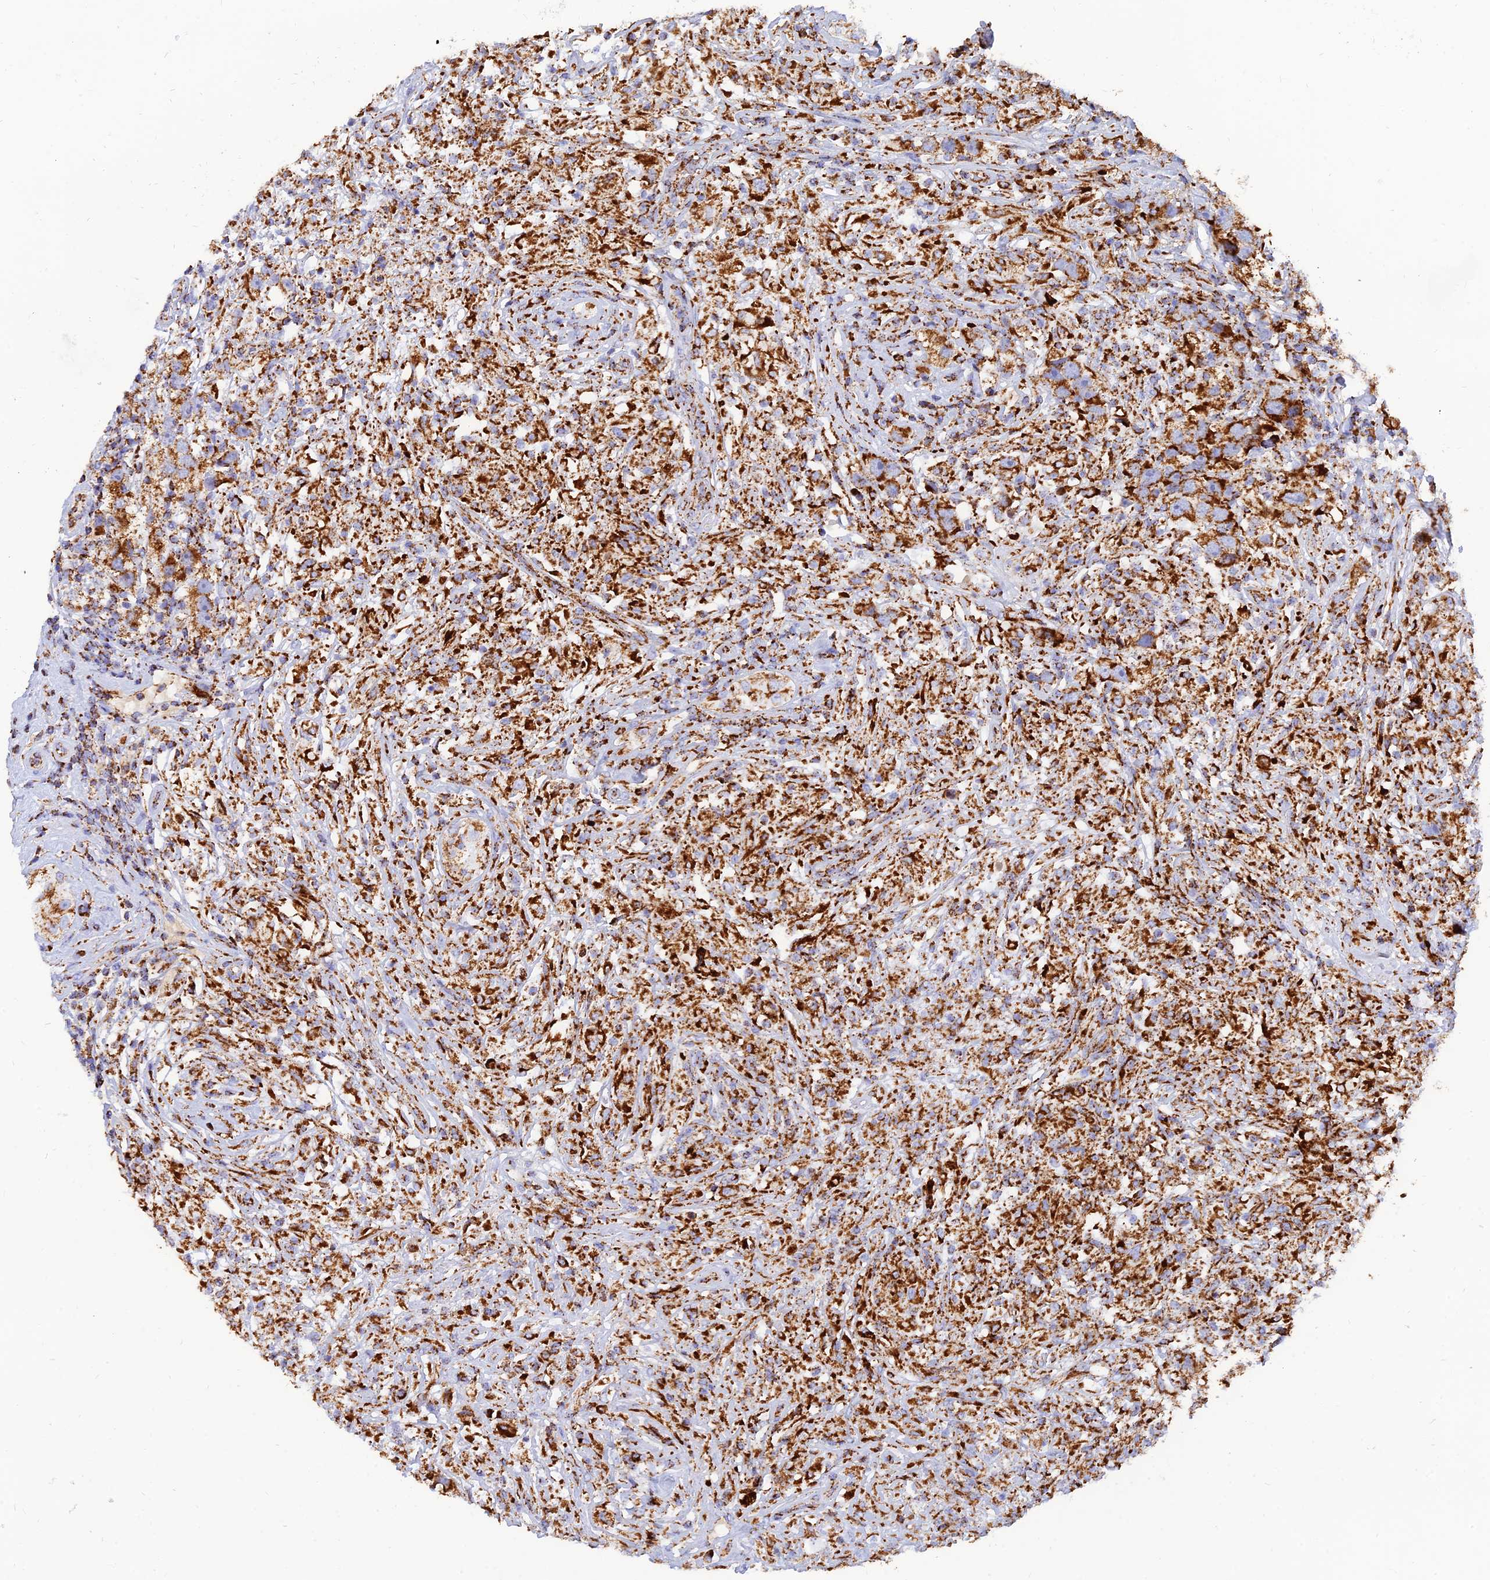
{"staining": {"intensity": "strong", "quantity": ">75%", "location": "cytoplasmic/membranous"}, "tissue": "testis cancer", "cell_type": "Tumor cells", "image_type": "cancer", "snomed": [{"axis": "morphology", "description": "Seminoma, NOS"}, {"axis": "topography", "description": "Testis"}], "caption": "Immunohistochemistry micrograph of testis cancer (seminoma) stained for a protein (brown), which shows high levels of strong cytoplasmic/membranous positivity in about >75% of tumor cells.", "gene": "NDUFB6", "patient": {"sex": "male", "age": 49}}